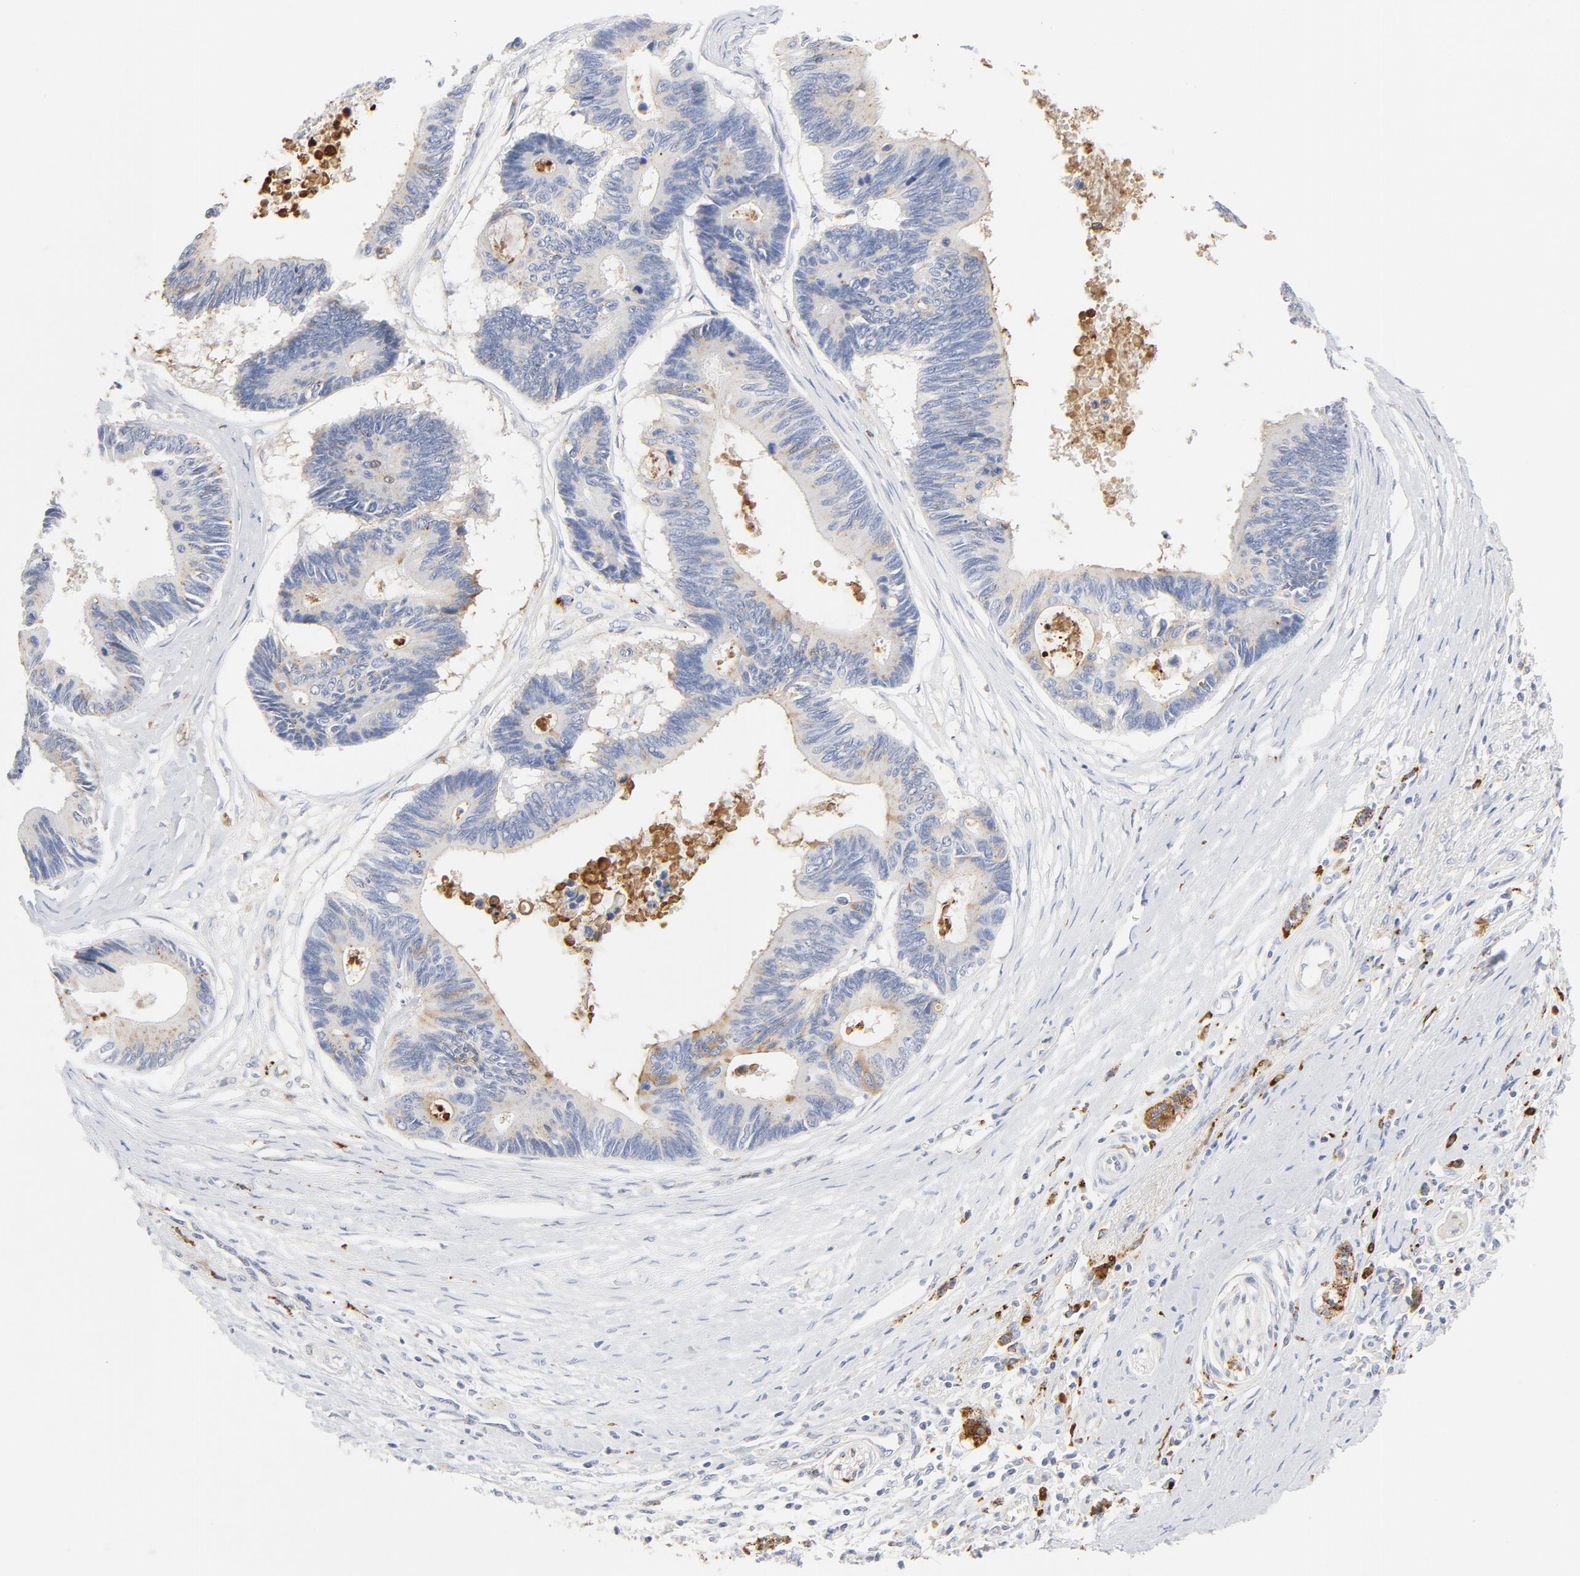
{"staining": {"intensity": "moderate", "quantity": "<25%", "location": "cytoplasmic/membranous"}, "tissue": "pancreatic cancer", "cell_type": "Tumor cells", "image_type": "cancer", "snomed": [{"axis": "morphology", "description": "Adenocarcinoma, NOS"}, {"axis": "topography", "description": "Pancreas"}], "caption": "This photomicrograph exhibits immunohistochemistry staining of pancreatic cancer (adenocarcinoma), with low moderate cytoplasmic/membranous expression in about <25% of tumor cells.", "gene": "MAGEB17", "patient": {"sex": "female", "age": 70}}